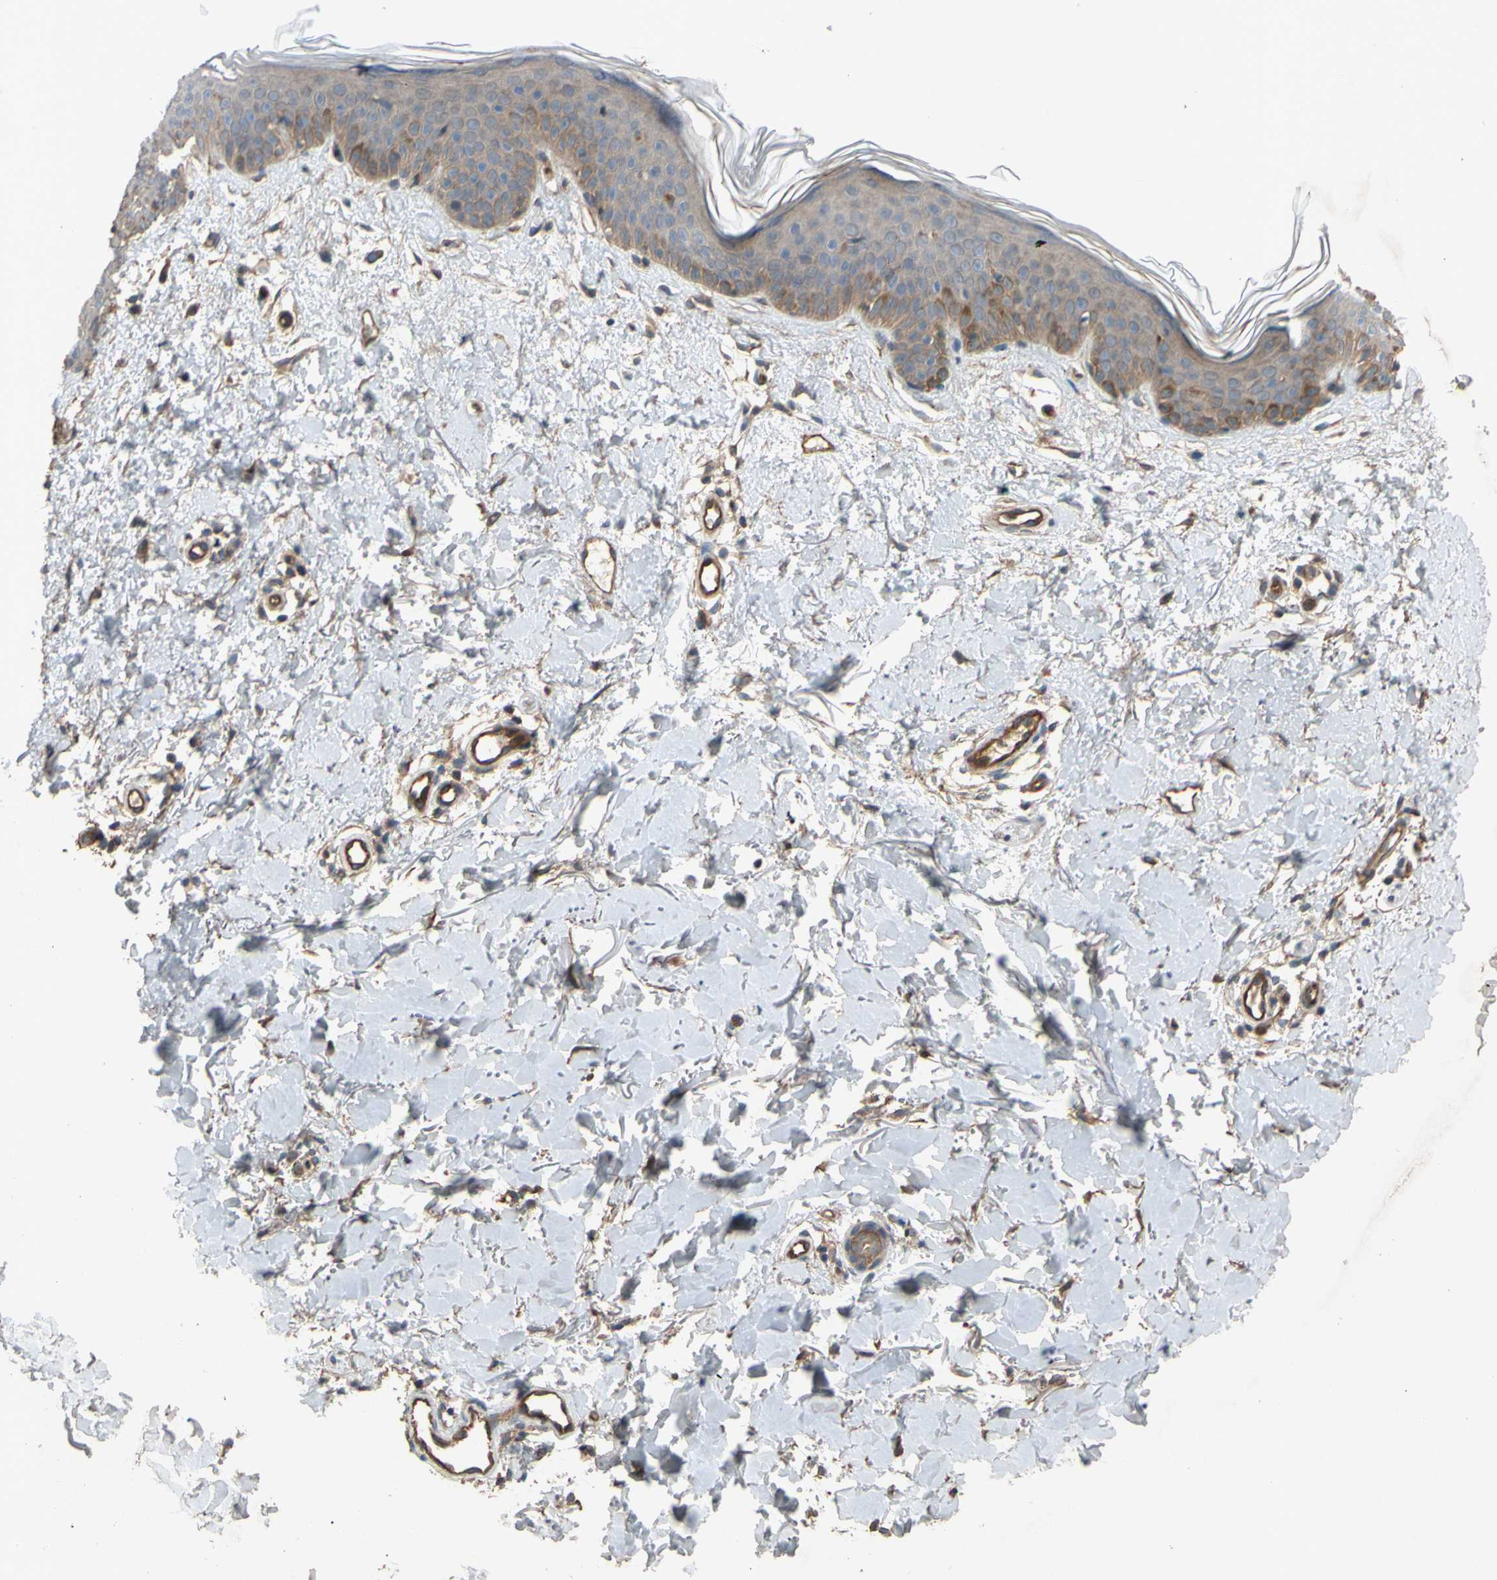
{"staining": {"intensity": "moderate", "quantity": ">75%", "location": "cytoplasmic/membranous"}, "tissue": "skin", "cell_type": "Fibroblasts", "image_type": "normal", "snomed": [{"axis": "morphology", "description": "Normal tissue, NOS"}, {"axis": "topography", "description": "Skin"}], "caption": "Approximately >75% of fibroblasts in benign skin exhibit moderate cytoplasmic/membranous protein positivity as visualized by brown immunohistochemical staining.", "gene": "SHROOM4", "patient": {"sex": "female", "age": 56}}